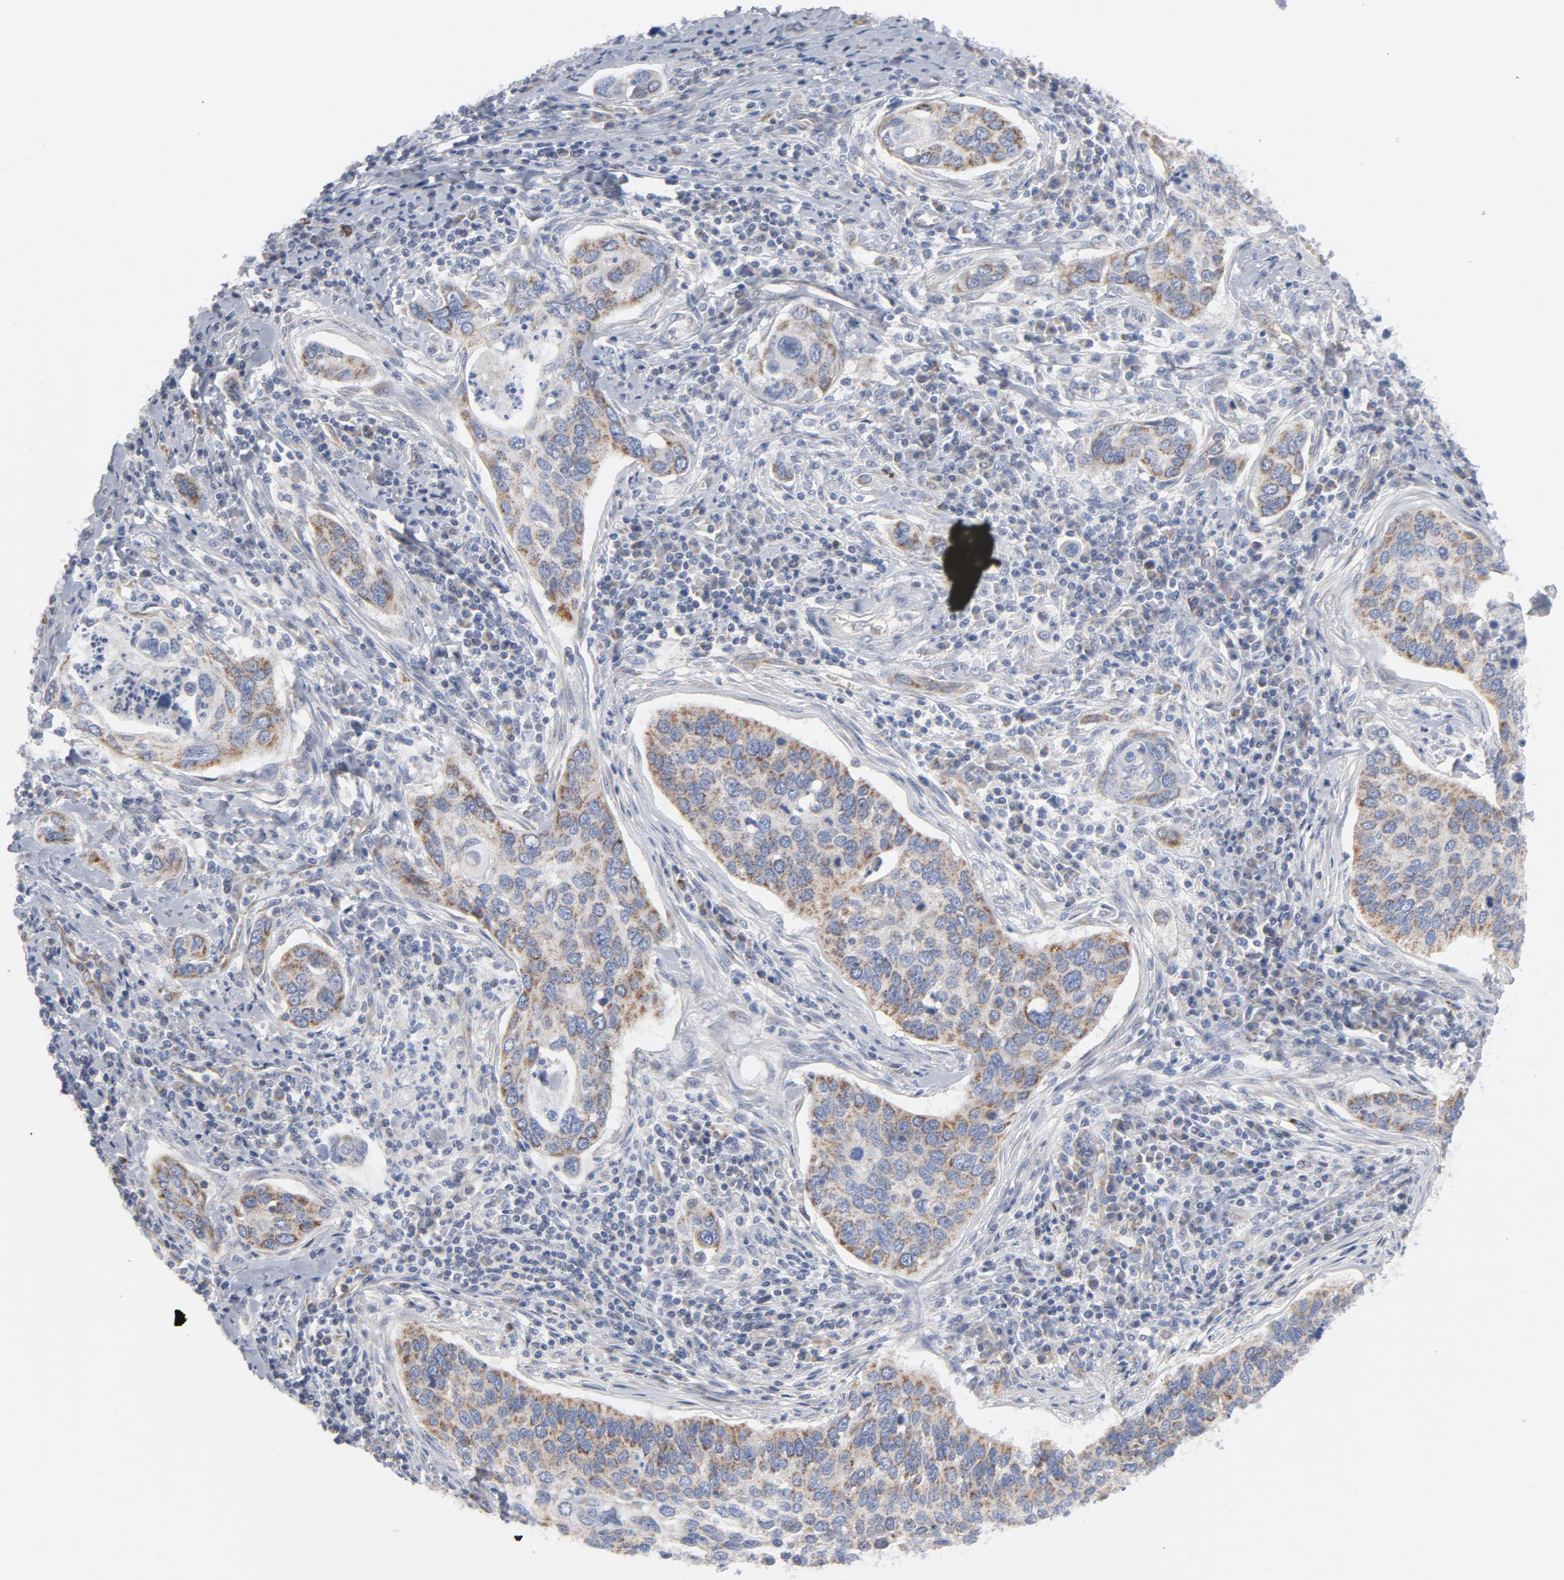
{"staining": {"intensity": "moderate", "quantity": ">75%", "location": "cytoplasmic/membranous"}, "tissue": "cervical cancer", "cell_type": "Tumor cells", "image_type": "cancer", "snomed": [{"axis": "morphology", "description": "Squamous cell carcinoma, NOS"}, {"axis": "topography", "description": "Cervix"}], "caption": "Brown immunohistochemical staining in human squamous cell carcinoma (cervical) exhibits moderate cytoplasmic/membranous positivity in approximately >75% of tumor cells.", "gene": "OXA1L", "patient": {"sex": "female", "age": 53}}